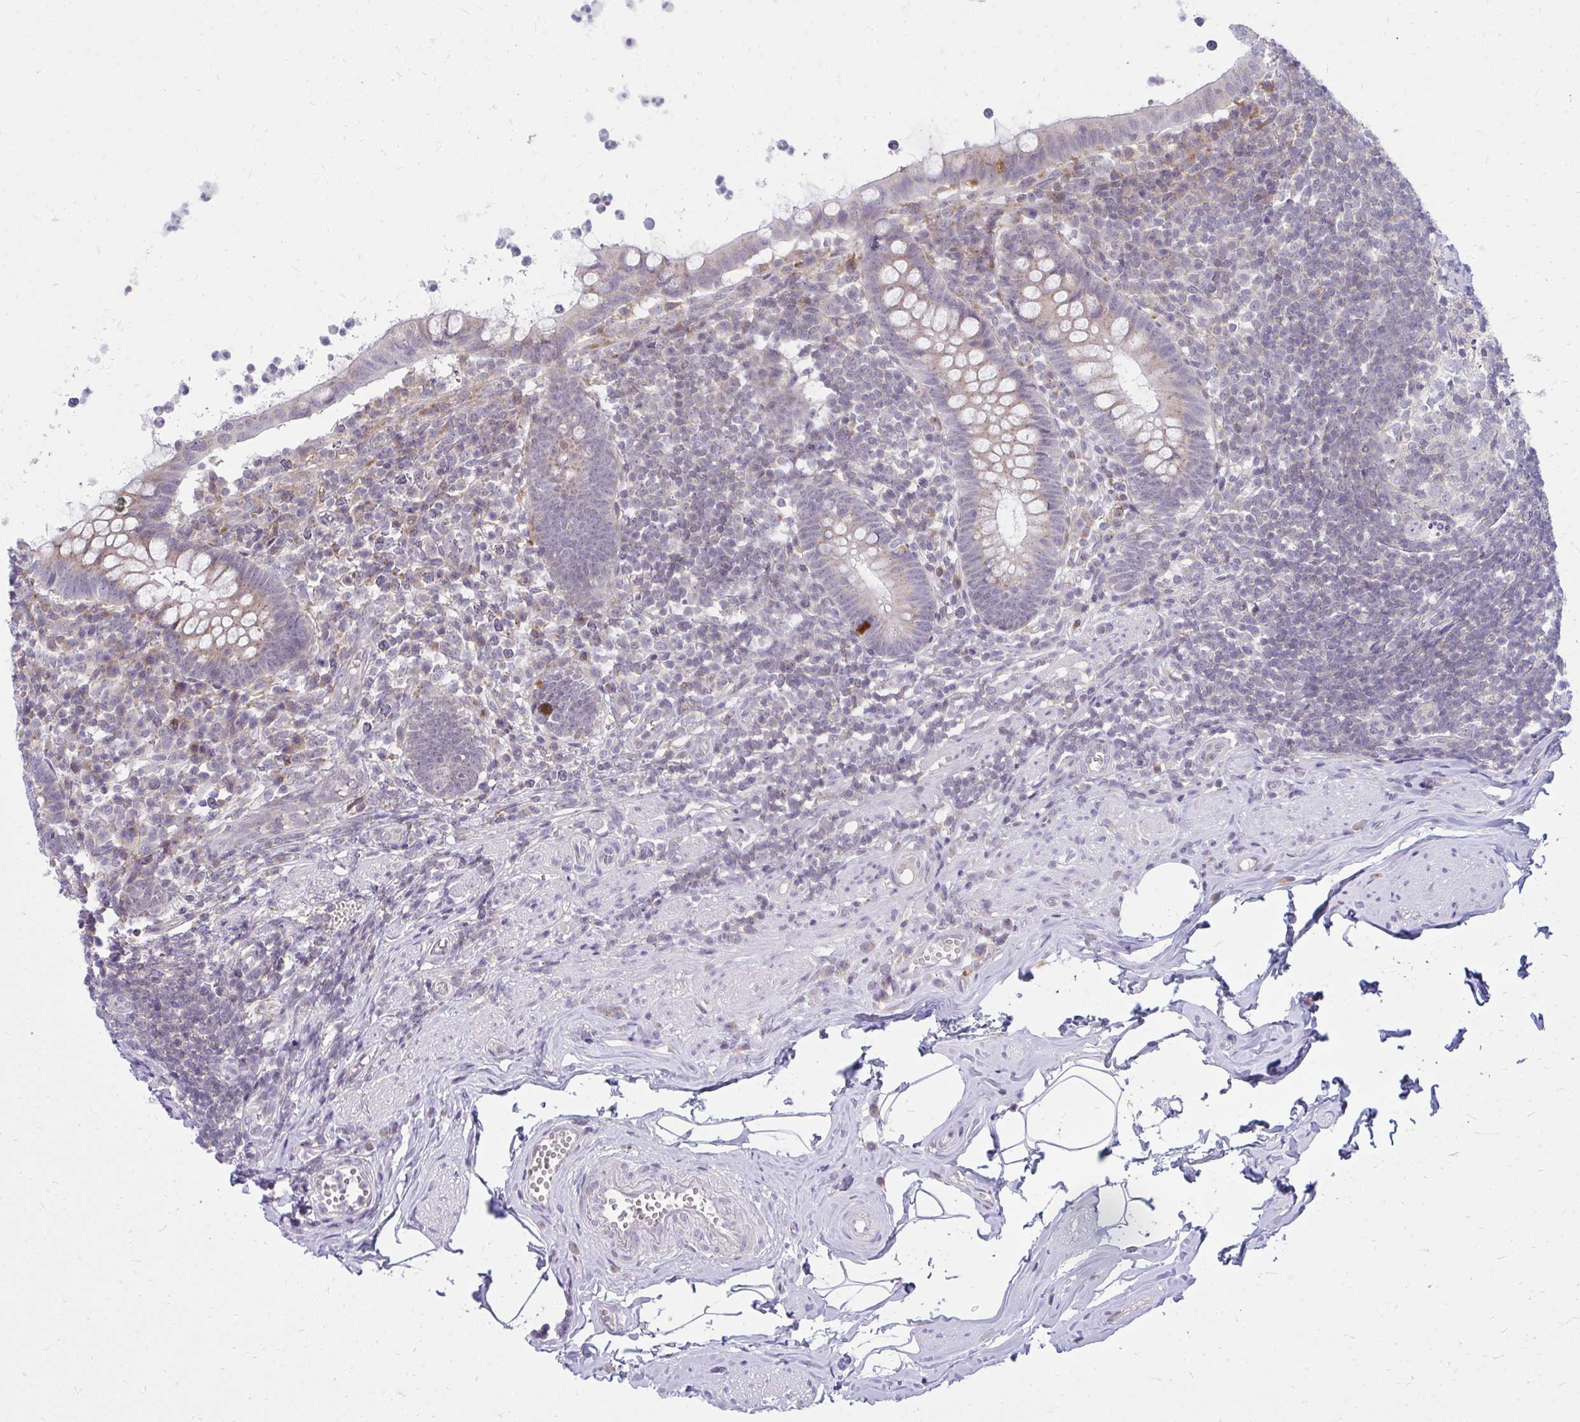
{"staining": {"intensity": "moderate", "quantity": "25%-75%", "location": "cytoplasmic/membranous"}, "tissue": "appendix", "cell_type": "Glandular cells", "image_type": "normal", "snomed": [{"axis": "morphology", "description": "Normal tissue, NOS"}, {"axis": "topography", "description": "Appendix"}], "caption": "Unremarkable appendix was stained to show a protein in brown. There is medium levels of moderate cytoplasmic/membranous staining in about 25%-75% of glandular cells. The protein is shown in brown color, while the nuclei are stained blue.", "gene": "ZSCAN25", "patient": {"sex": "female", "age": 56}}